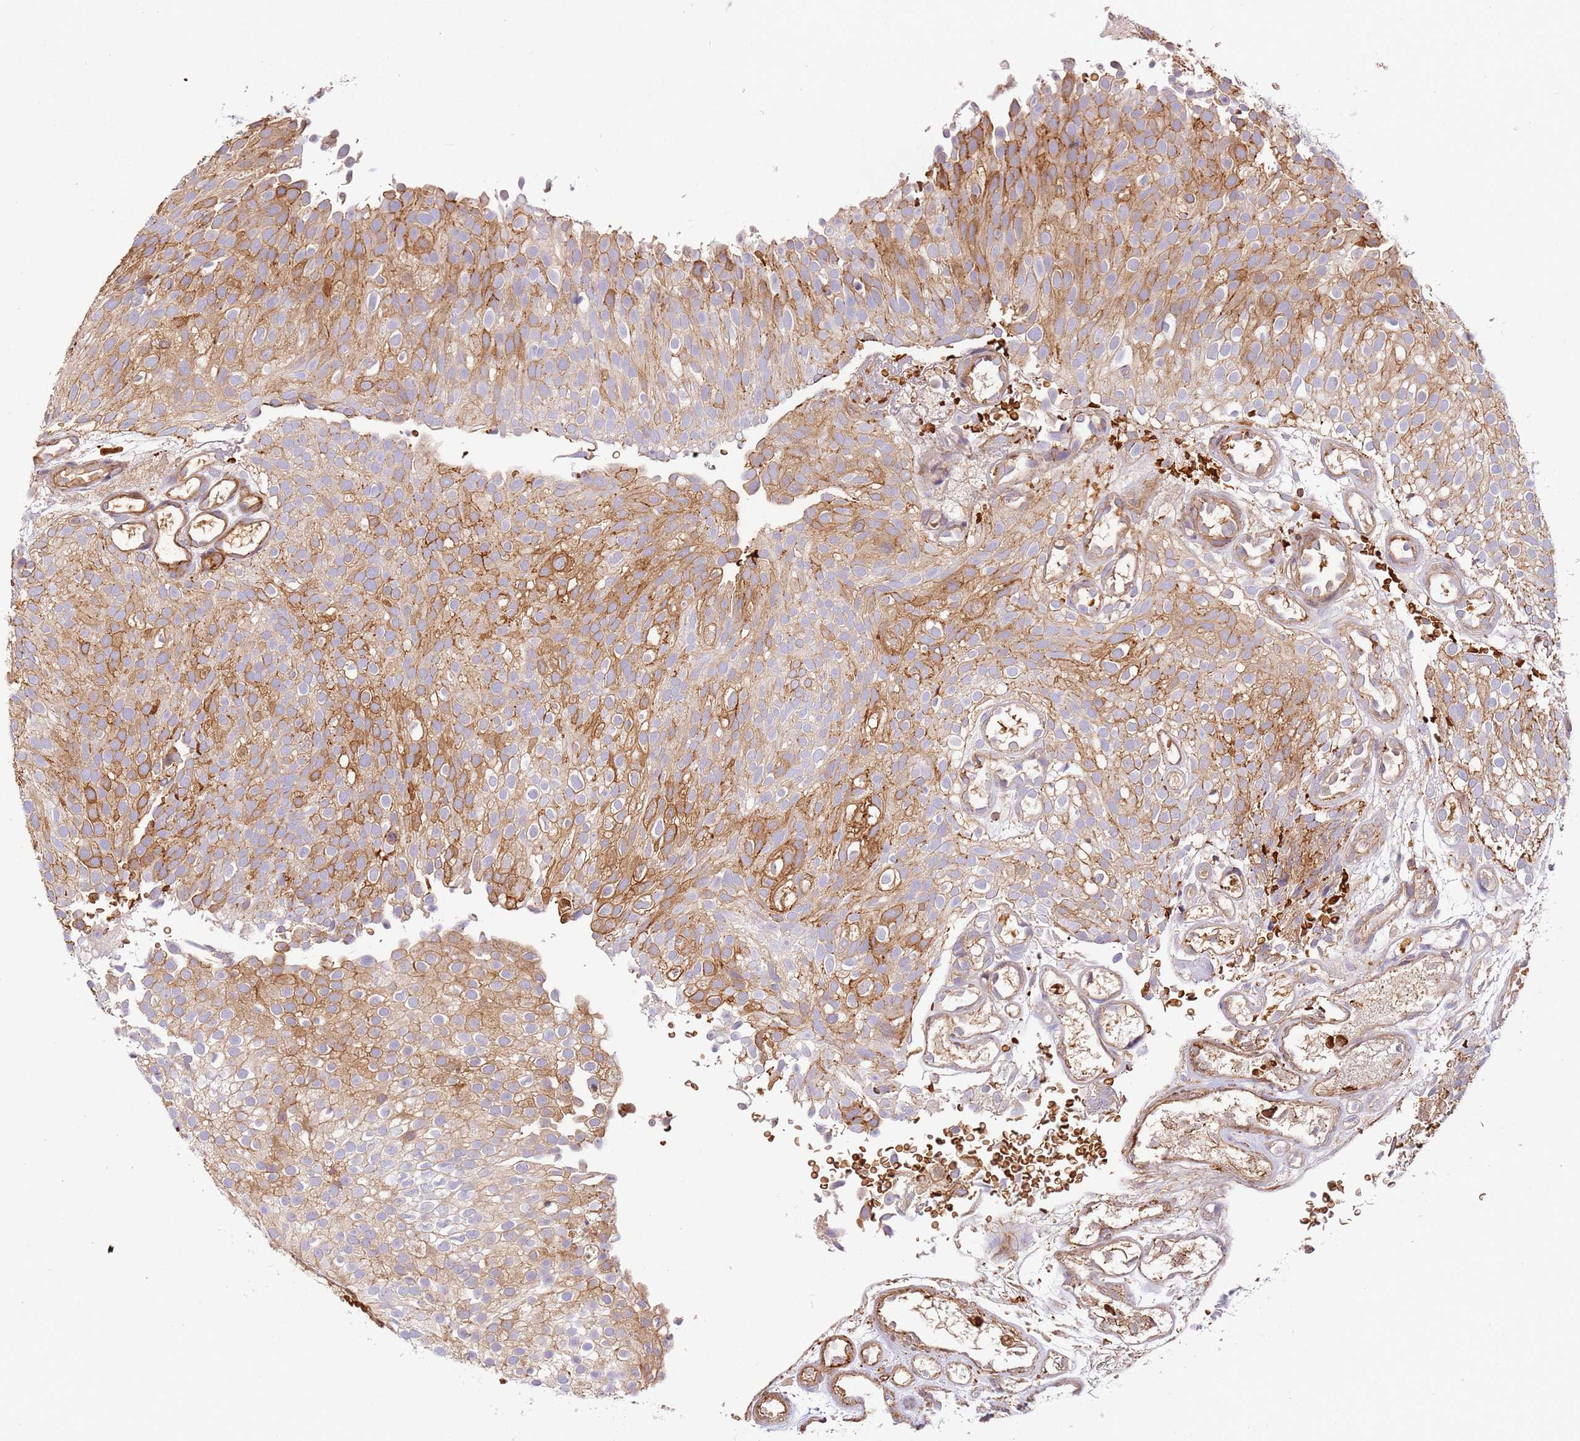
{"staining": {"intensity": "moderate", "quantity": "25%-75%", "location": "cytoplasmic/membranous"}, "tissue": "urothelial cancer", "cell_type": "Tumor cells", "image_type": "cancer", "snomed": [{"axis": "morphology", "description": "Urothelial carcinoma, Low grade"}, {"axis": "topography", "description": "Urinary bladder"}], "caption": "High-power microscopy captured an IHC image of urothelial cancer, revealing moderate cytoplasmic/membranous positivity in about 25%-75% of tumor cells.", "gene": "OR6P1", "patient": {"sex": "male", "age": 78}}